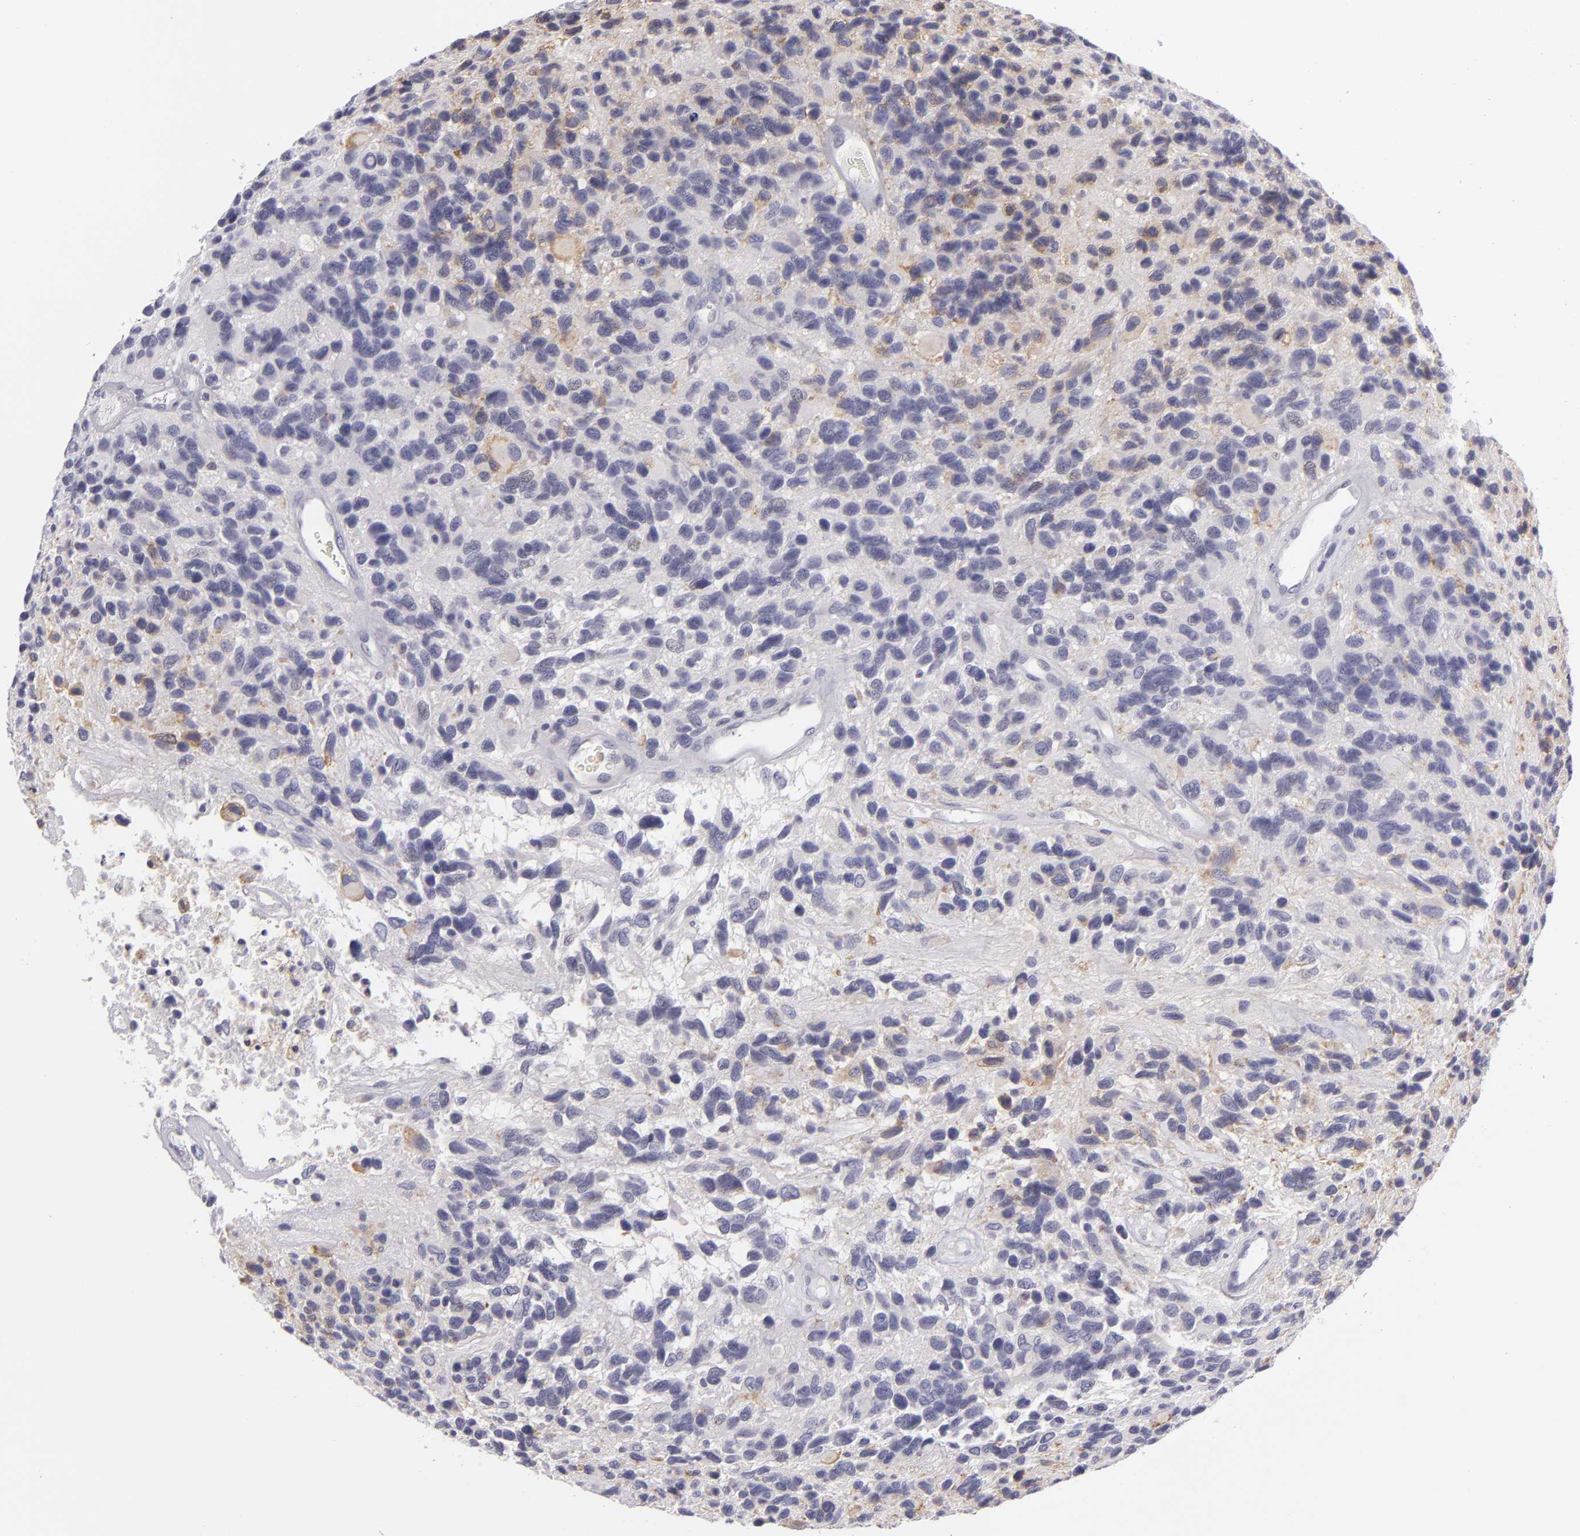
{"staining": {"intensity": "weak", "quantity": "<25%", "location": "cytoplasmic/membranous"}, "tissue": "glioma", "cell_type": "Tumor cells", "image_type": "cancer", "snomed": [{"axis": "morphology", "description": "Glioma, malignant, High grade"}, {"axis": "topography", "description": "Brain"}], "caption": "A histopathology image of high-grade glioma (malignant) stained for a protein shows no brown staining in tumor cells.", "gene": "TNNC1", "patient": {"sex": "male", "age": 77}}